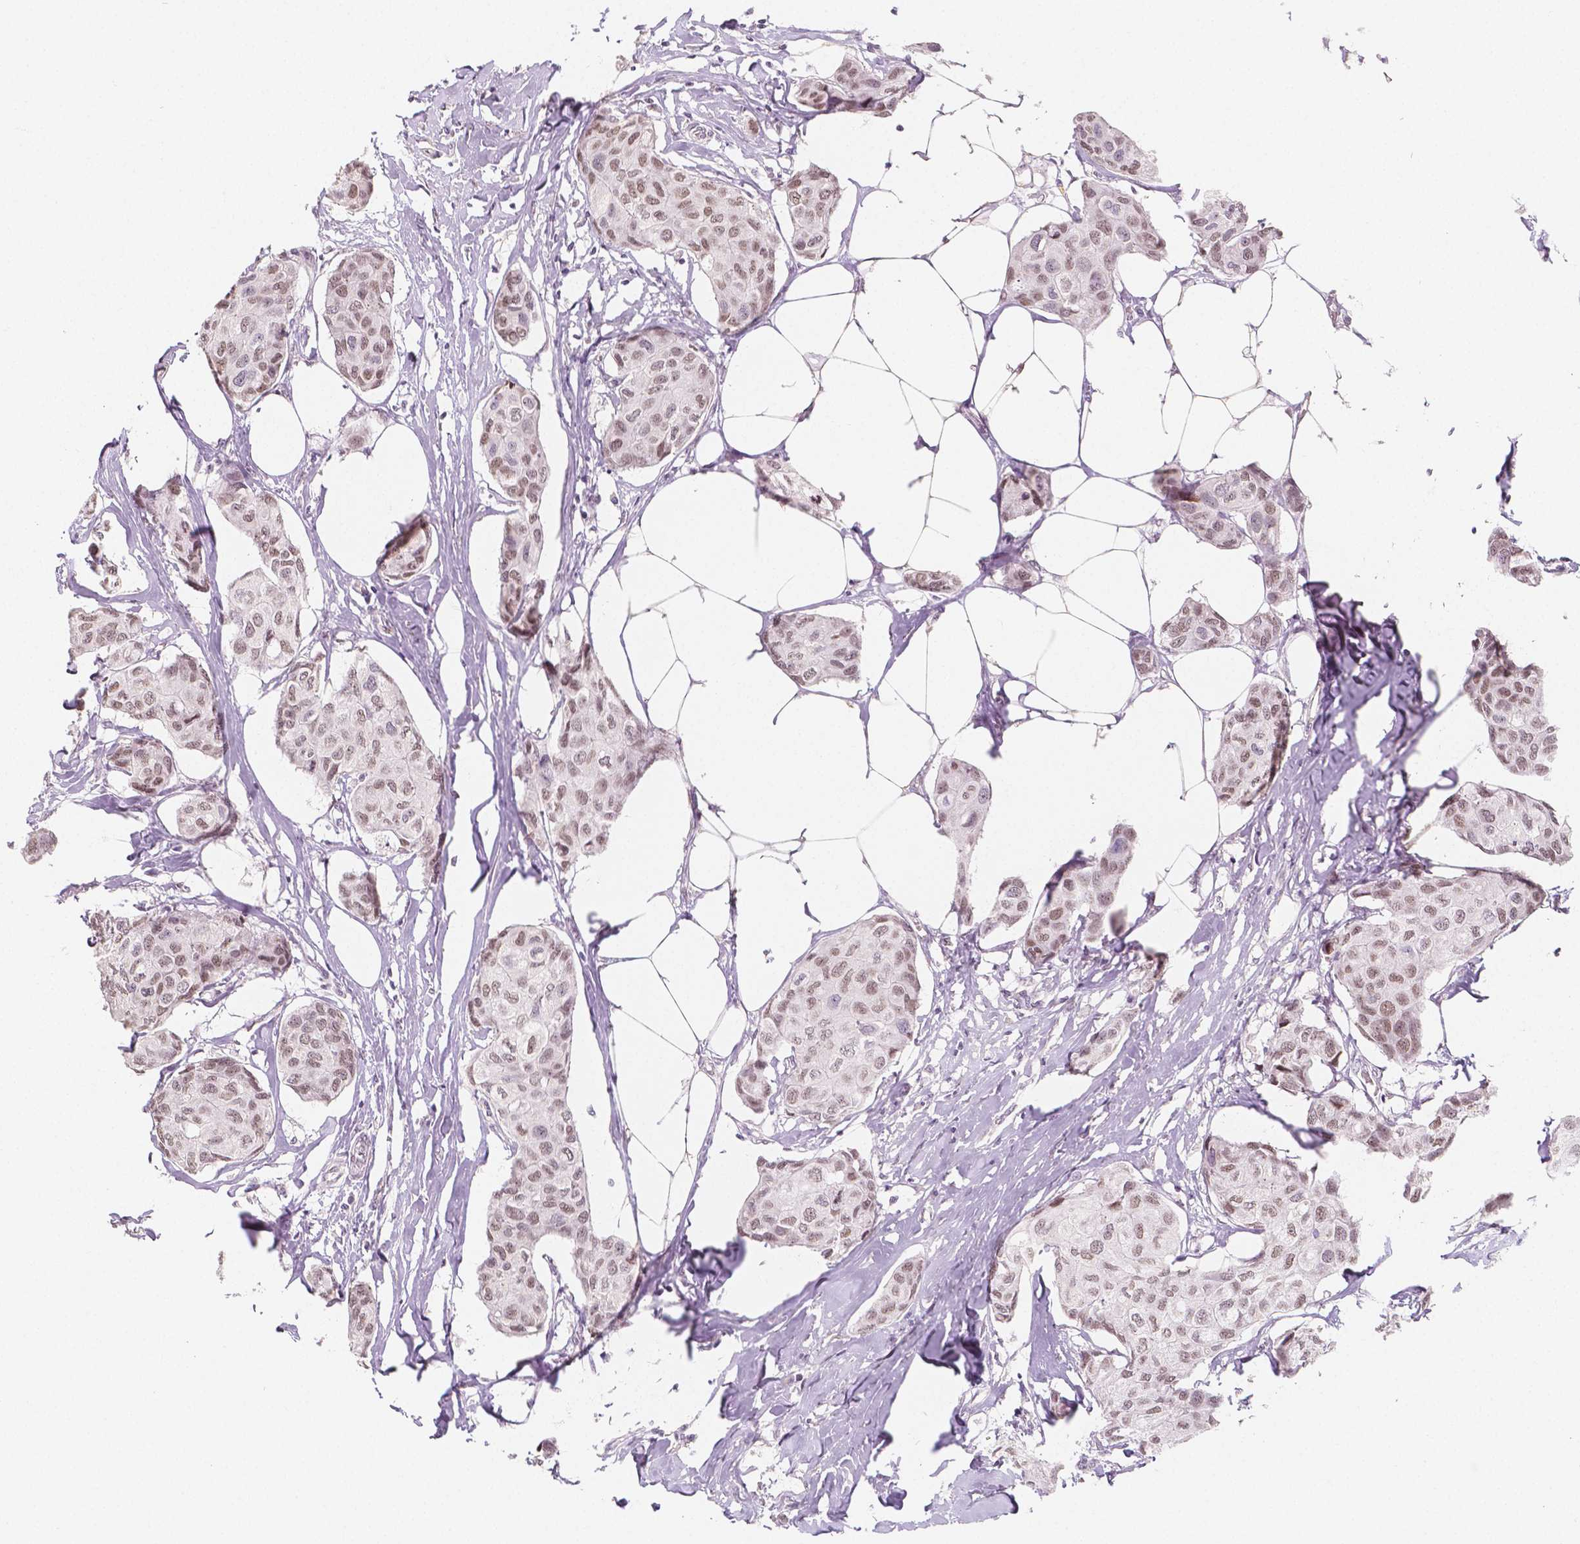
{"staining": {"intensity": "weak", "quantity": ">75%", "location": "nuclear"}, "tissue": "breast cancer", "cell_type": "Tumor cells", "image_type": "cancer", "snomed": [{"axis": "morphology", "description": "Duct carcinoma"}, {"axis": "topography", "description": "Breast"}], "caption": "Approximately >75% of tumor cells in breast cancer (intraductal carcinoma) reveal weak nuclear protein positivity as visualized by brown immunohistochemical staining.", "gene": "KDM5B", "patient": {"sex": "female", "age": 80}}